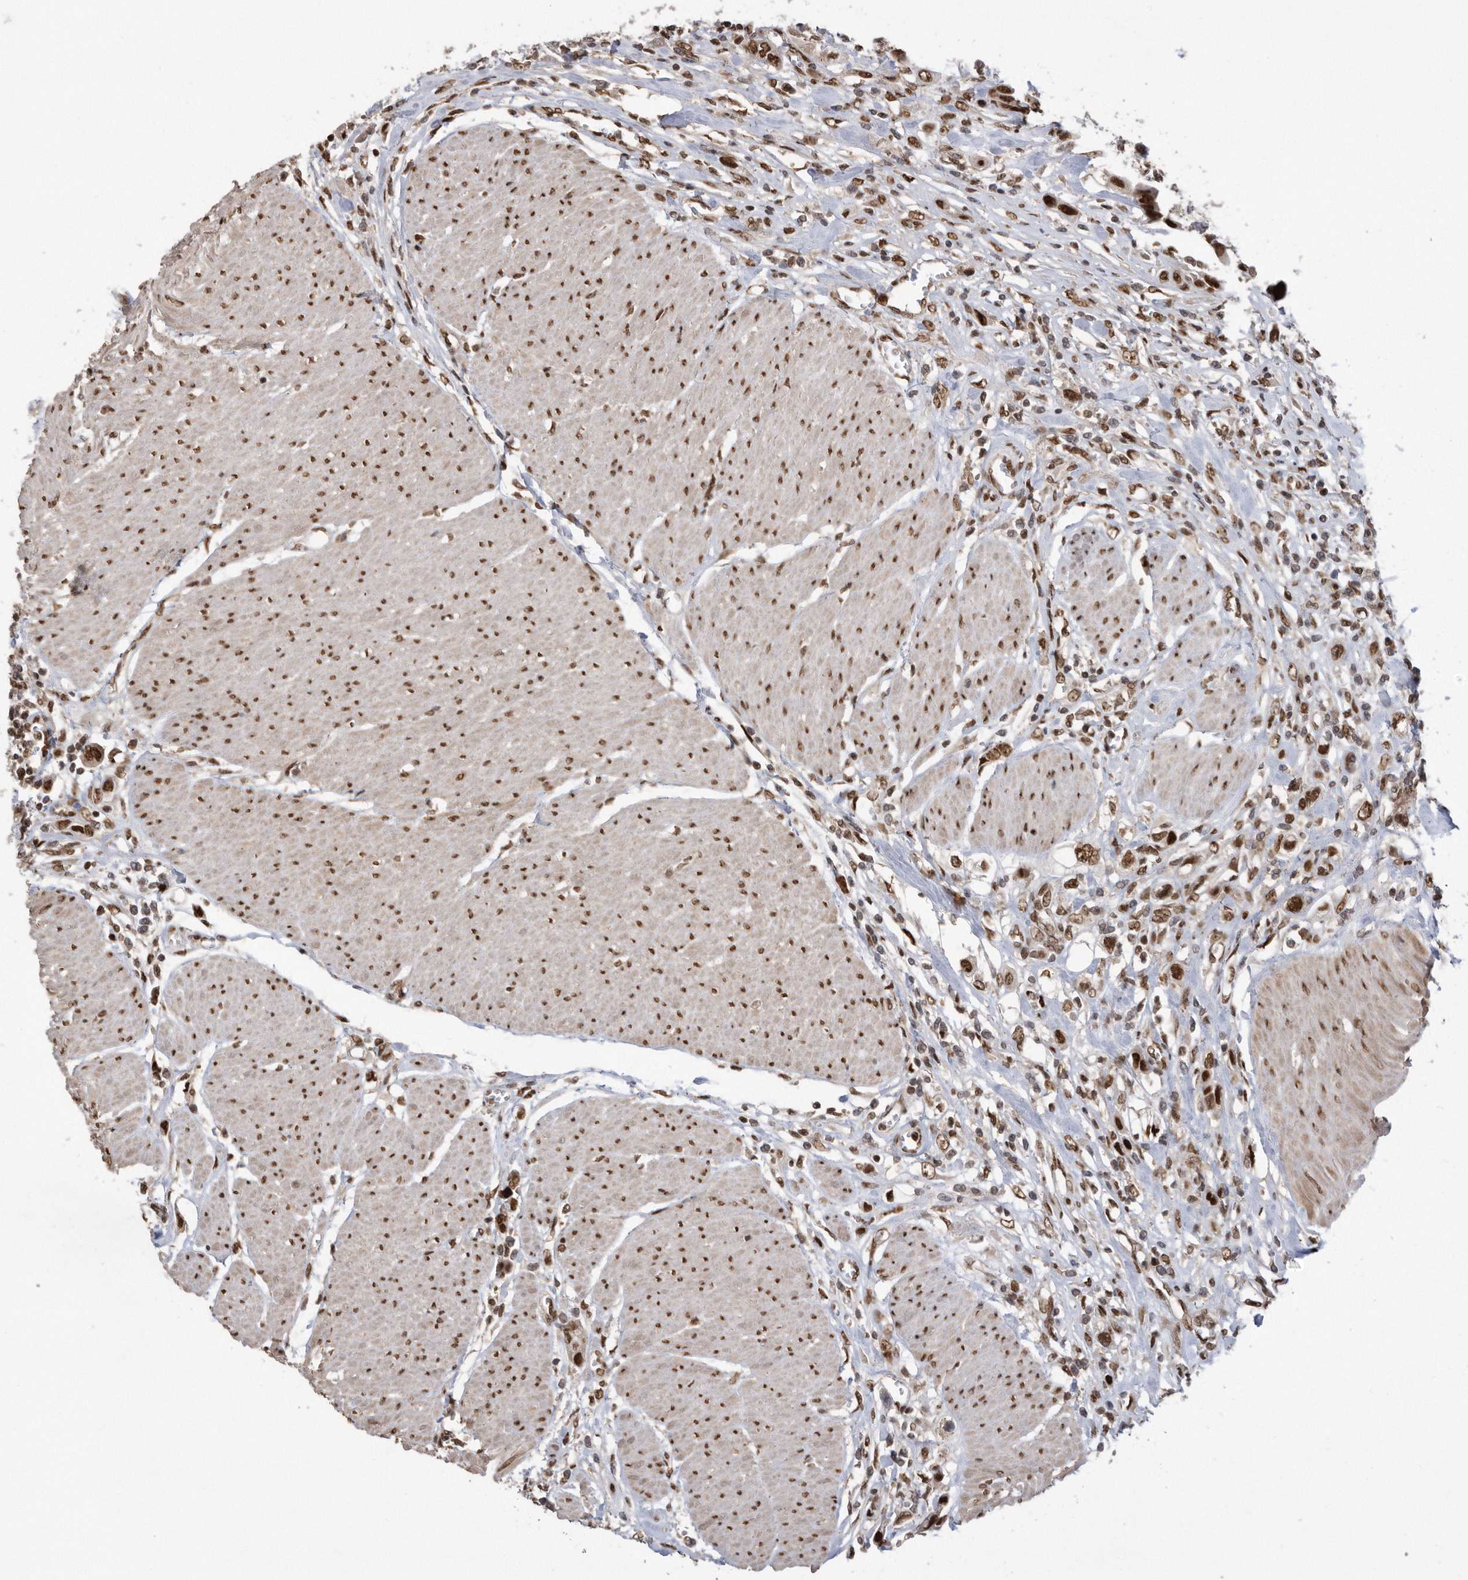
{"staining": {"intensity": "strong", "quantity": ">75%", "location": "nuclear"}, "tissue": "urothelial cancer", "cell_type": "Tumor cells", "image_type": "cancer", "snomed": [{"axis": "morphology", "description": "Urothelial carcinoma, High grade"}, {"axis": "topography", "description": "Urinary bladder"}], "caption": "DAB (3,3'-diaminobenzidine) immunohistochemical staining of human high-grade urothelial carcinoma exhibits strong nuclear protein positivity in about >75% of tumor cells. (brown staining indicates protein expression, while blue staining denotes nuclei).", "gene": "TDRD3", "patient": {"sex": "male", "age": 50}}